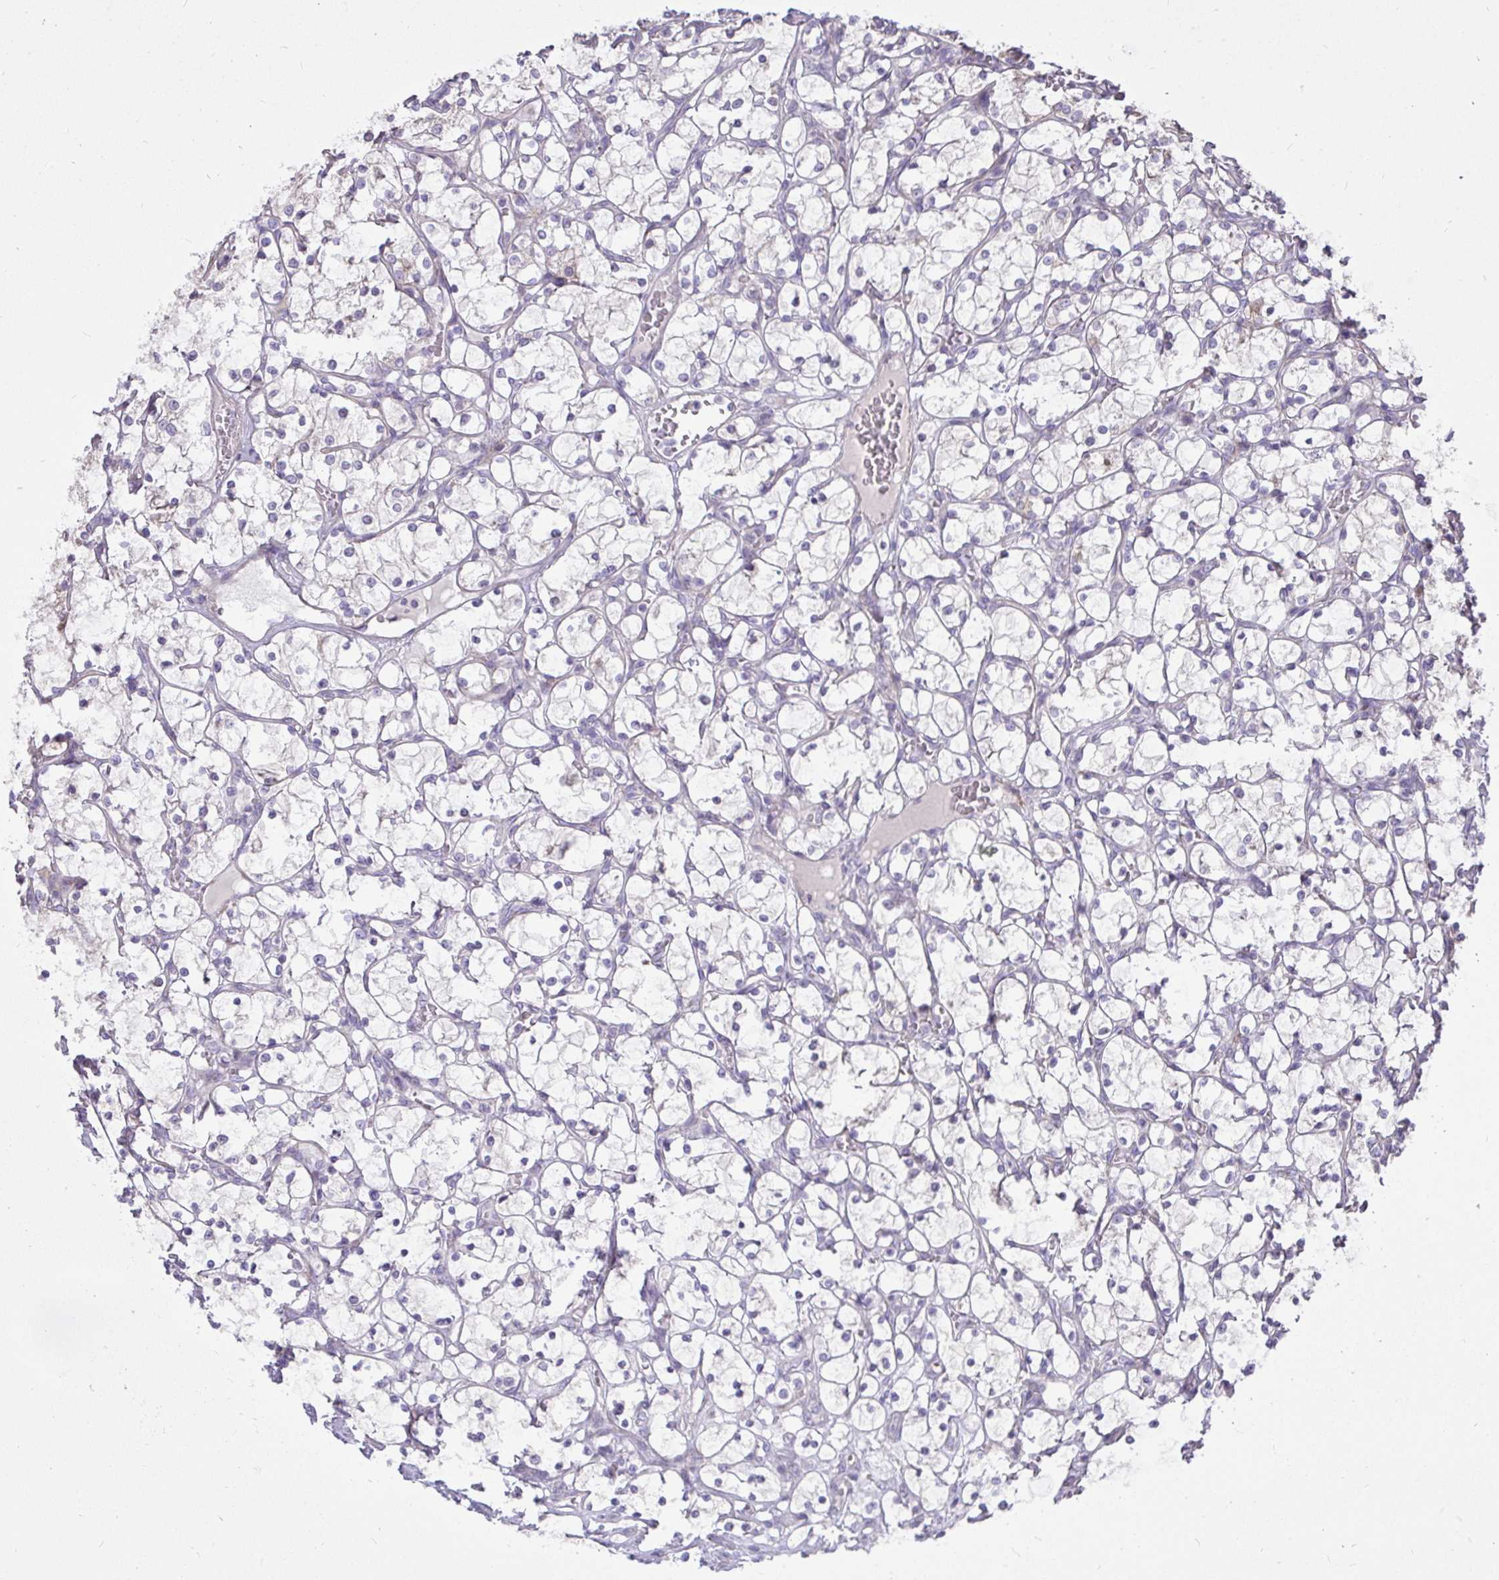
{"staining": {"intensity": "negative", "quantity": "none", "location": "none"}, "tissue": "renal cancer", "cell_type": "Tumor cells", "image_type": "cancer", "snomed": [{"axis": "morphology", "description": "Adenocarcinoma, NOS"}, {"axis": "topography", "description": "Kidney"}], "caption": "This is a histopathology image of IHC staining of adenocarcinoma (renal), which shows no positivity in tumor cells.", "gene": "STRIP1", "patient": {"sex": "female", "age": 69}}